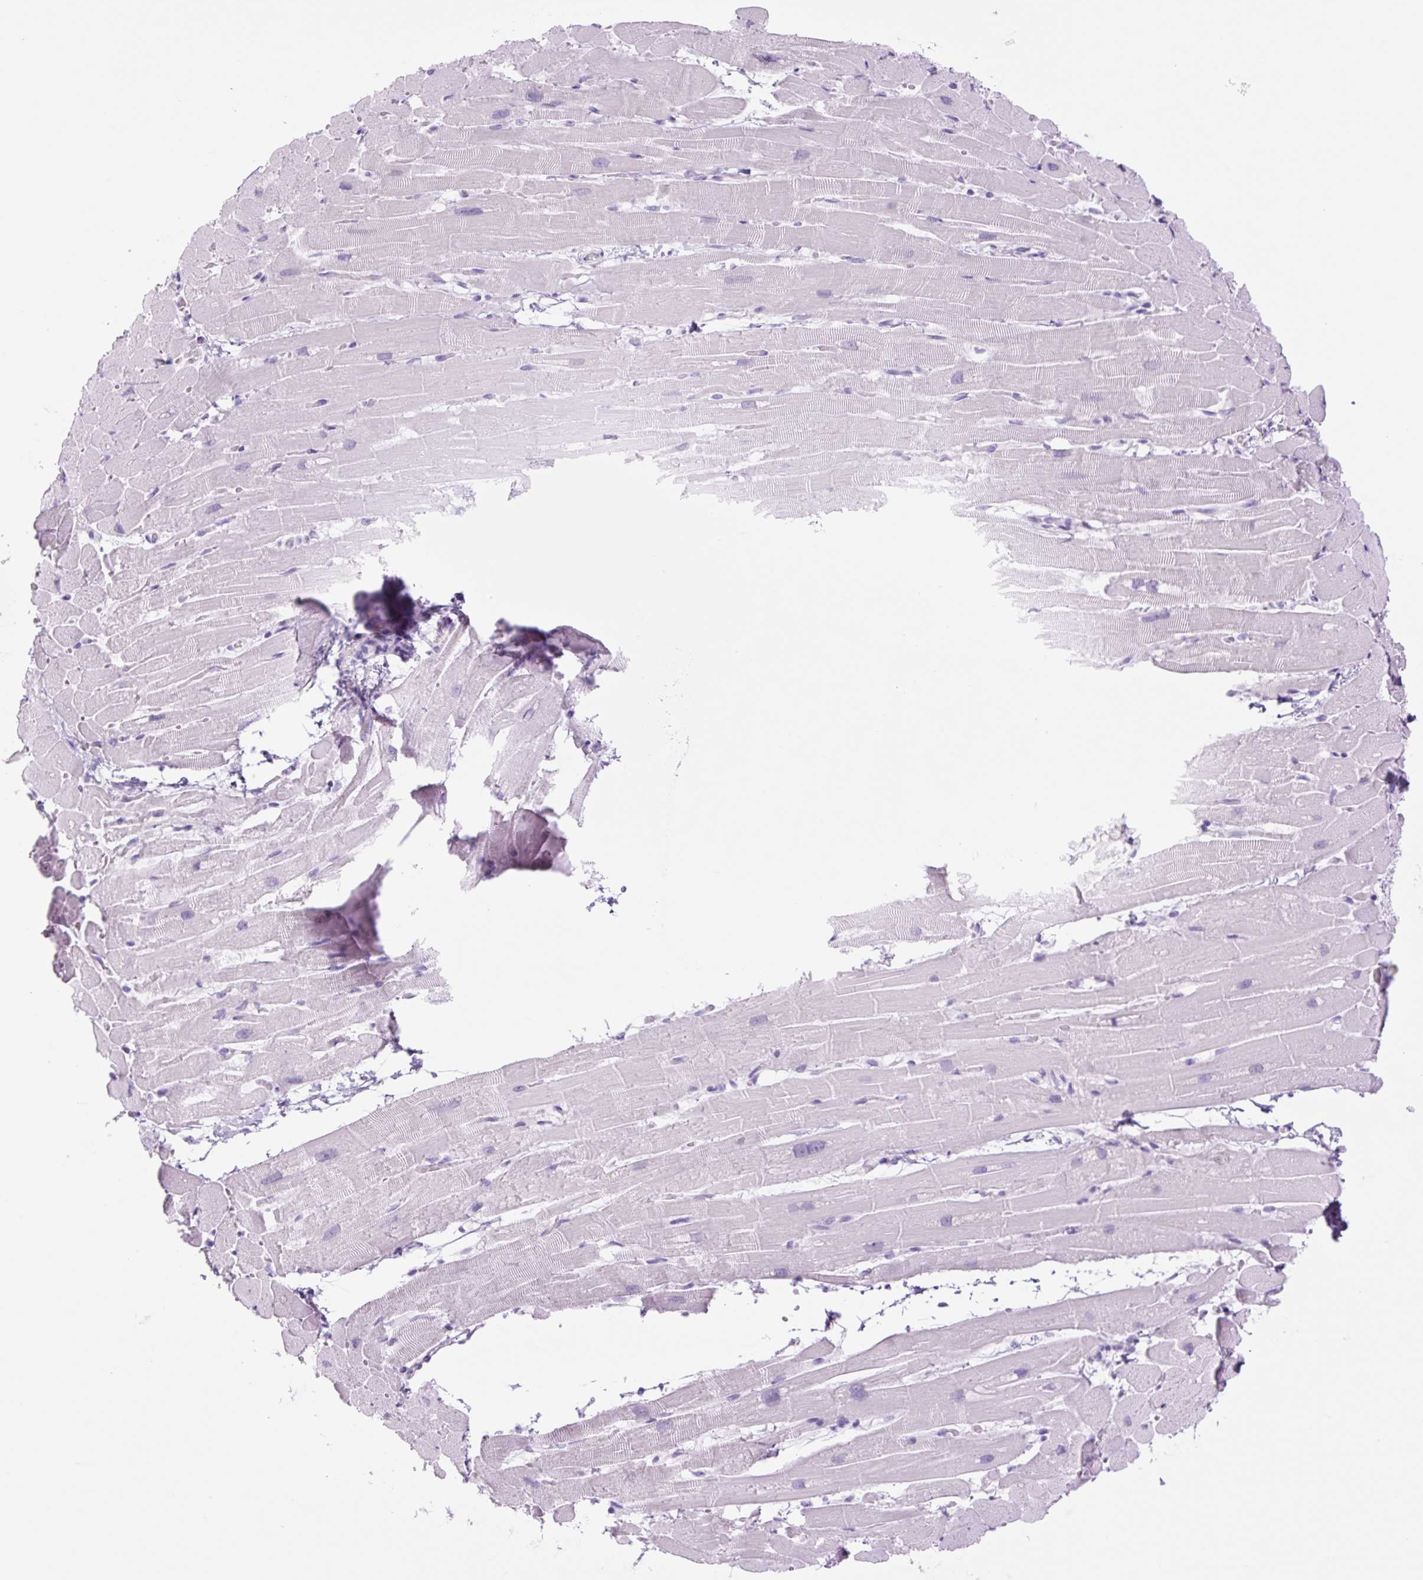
{"staining": {"intensity": "negative", "quantity": "none", "location": "none"}, "tissue": "heart muscle", "cell_type": "Cardiomyocytes", "image_type": "normal", "snomed": [{"axis": "morphology", "description": "Normal tissue, NOS"}, {"axis": "topography", "description": "Heart"}], "caption": "This is an immunohistochemistry (IHC) micrograph of unremarkable heart muscle. There is no positivity in cardiomyocytes.", "gene": "TFF2", "patient": {"sex": "male", "age": 37}}